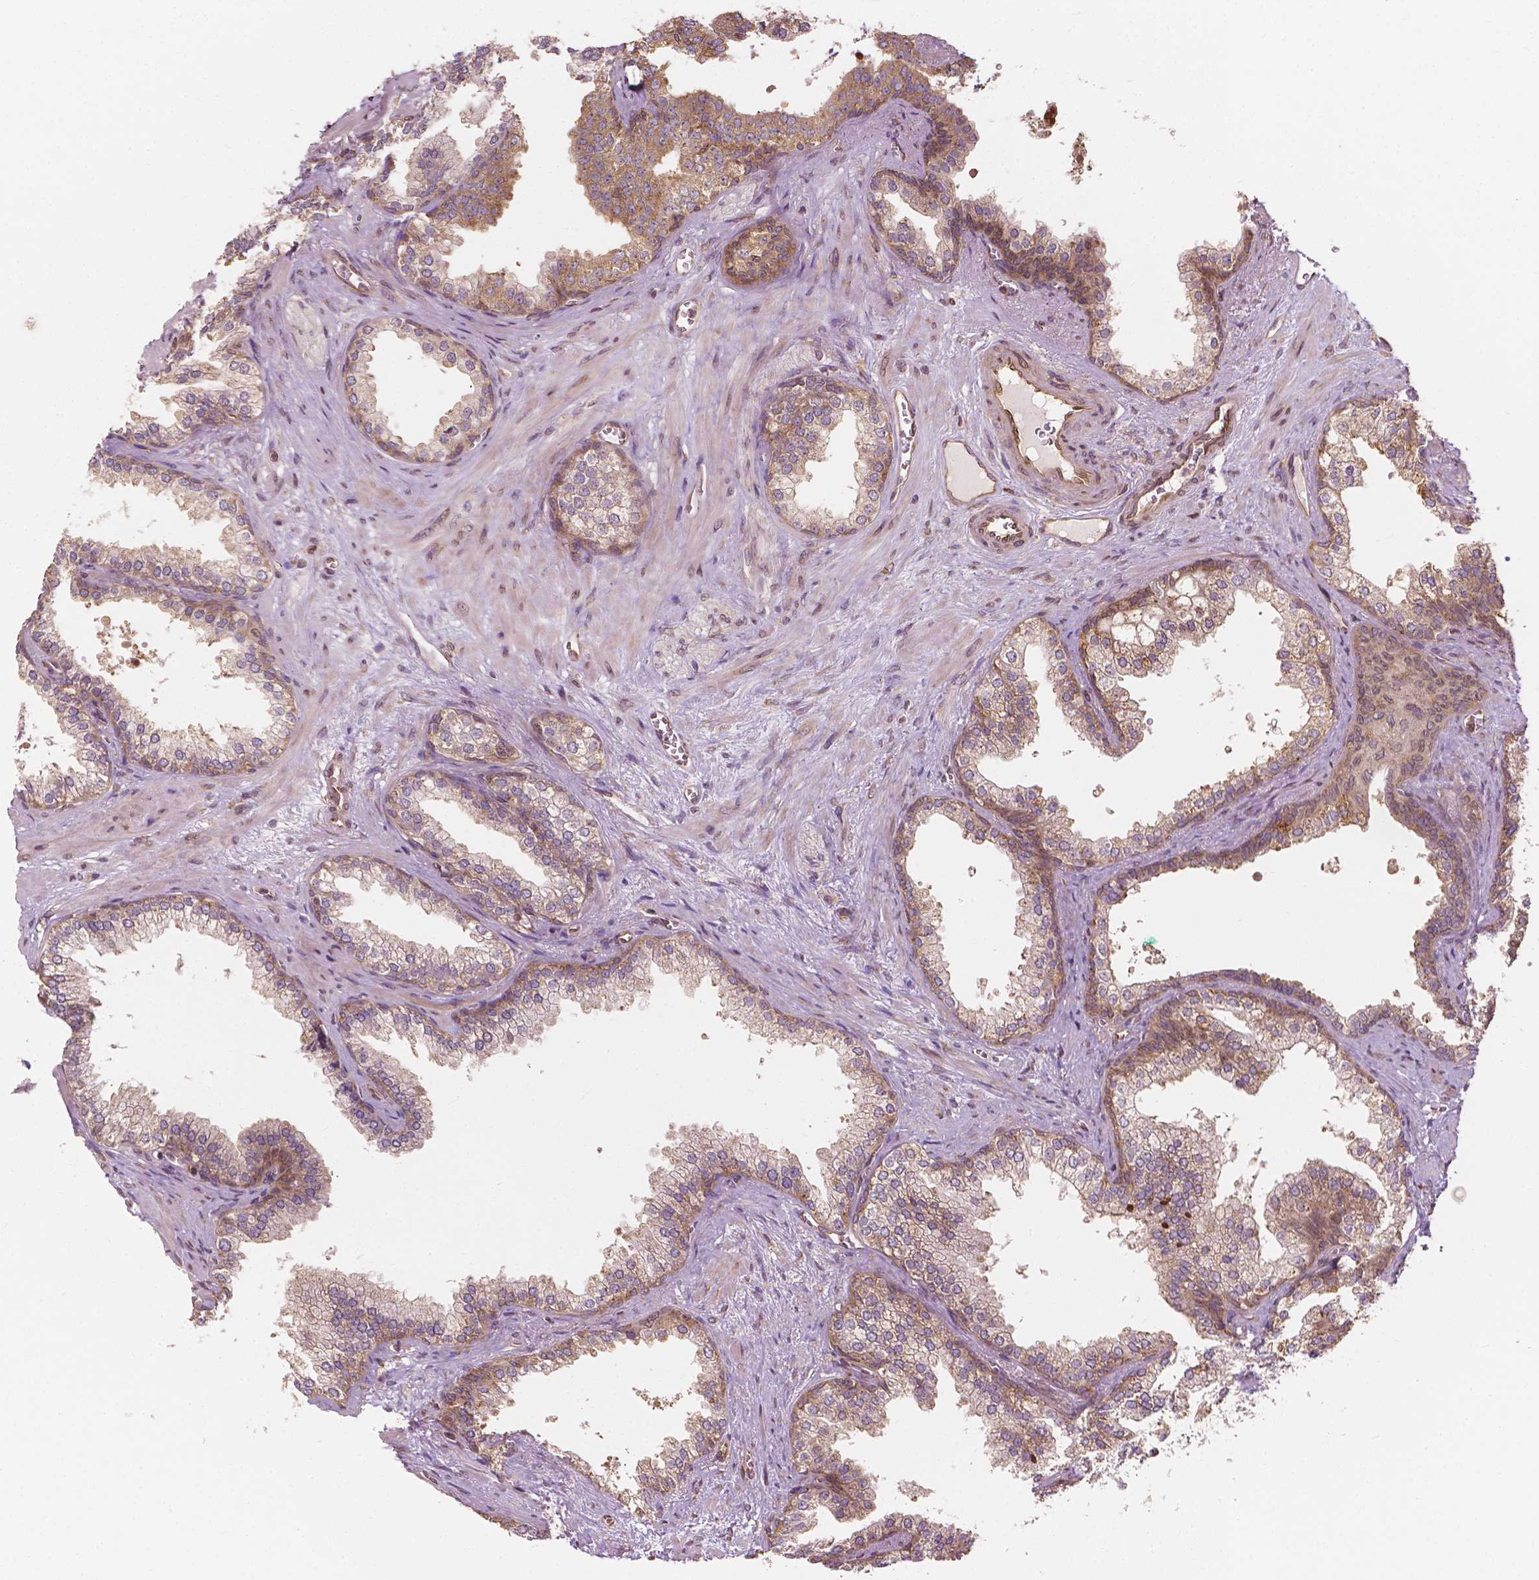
{"staining": {"intensity": "weak", "quantity": ">75%", "location": "cytoplasmic/membranous"}, "tissue": "prostate", "cell_type": "Glandular cells", "image_type": "normal", "snomed": [{"axis": "morphology", "description": "Normal tissue, NOS"}, {"axis": "topography", "description": "Prostate"}], "caption": "Prostate stained with DAB (3,3'-diaminobenzidine) immunohistochemistry (IHC) shows low levels of weak cytoplasmic/membranous positivity in approximately >75% of glandular cells. The staining was performed using DAB (3,3'-diaminobenzidine) to visualize the protein expression in brown, while the nuclei were stained in blue with hematoxylin (Magnification: 20x).", "gene": "G3BP1", "patient": {"sex": "male", "age": 79}}